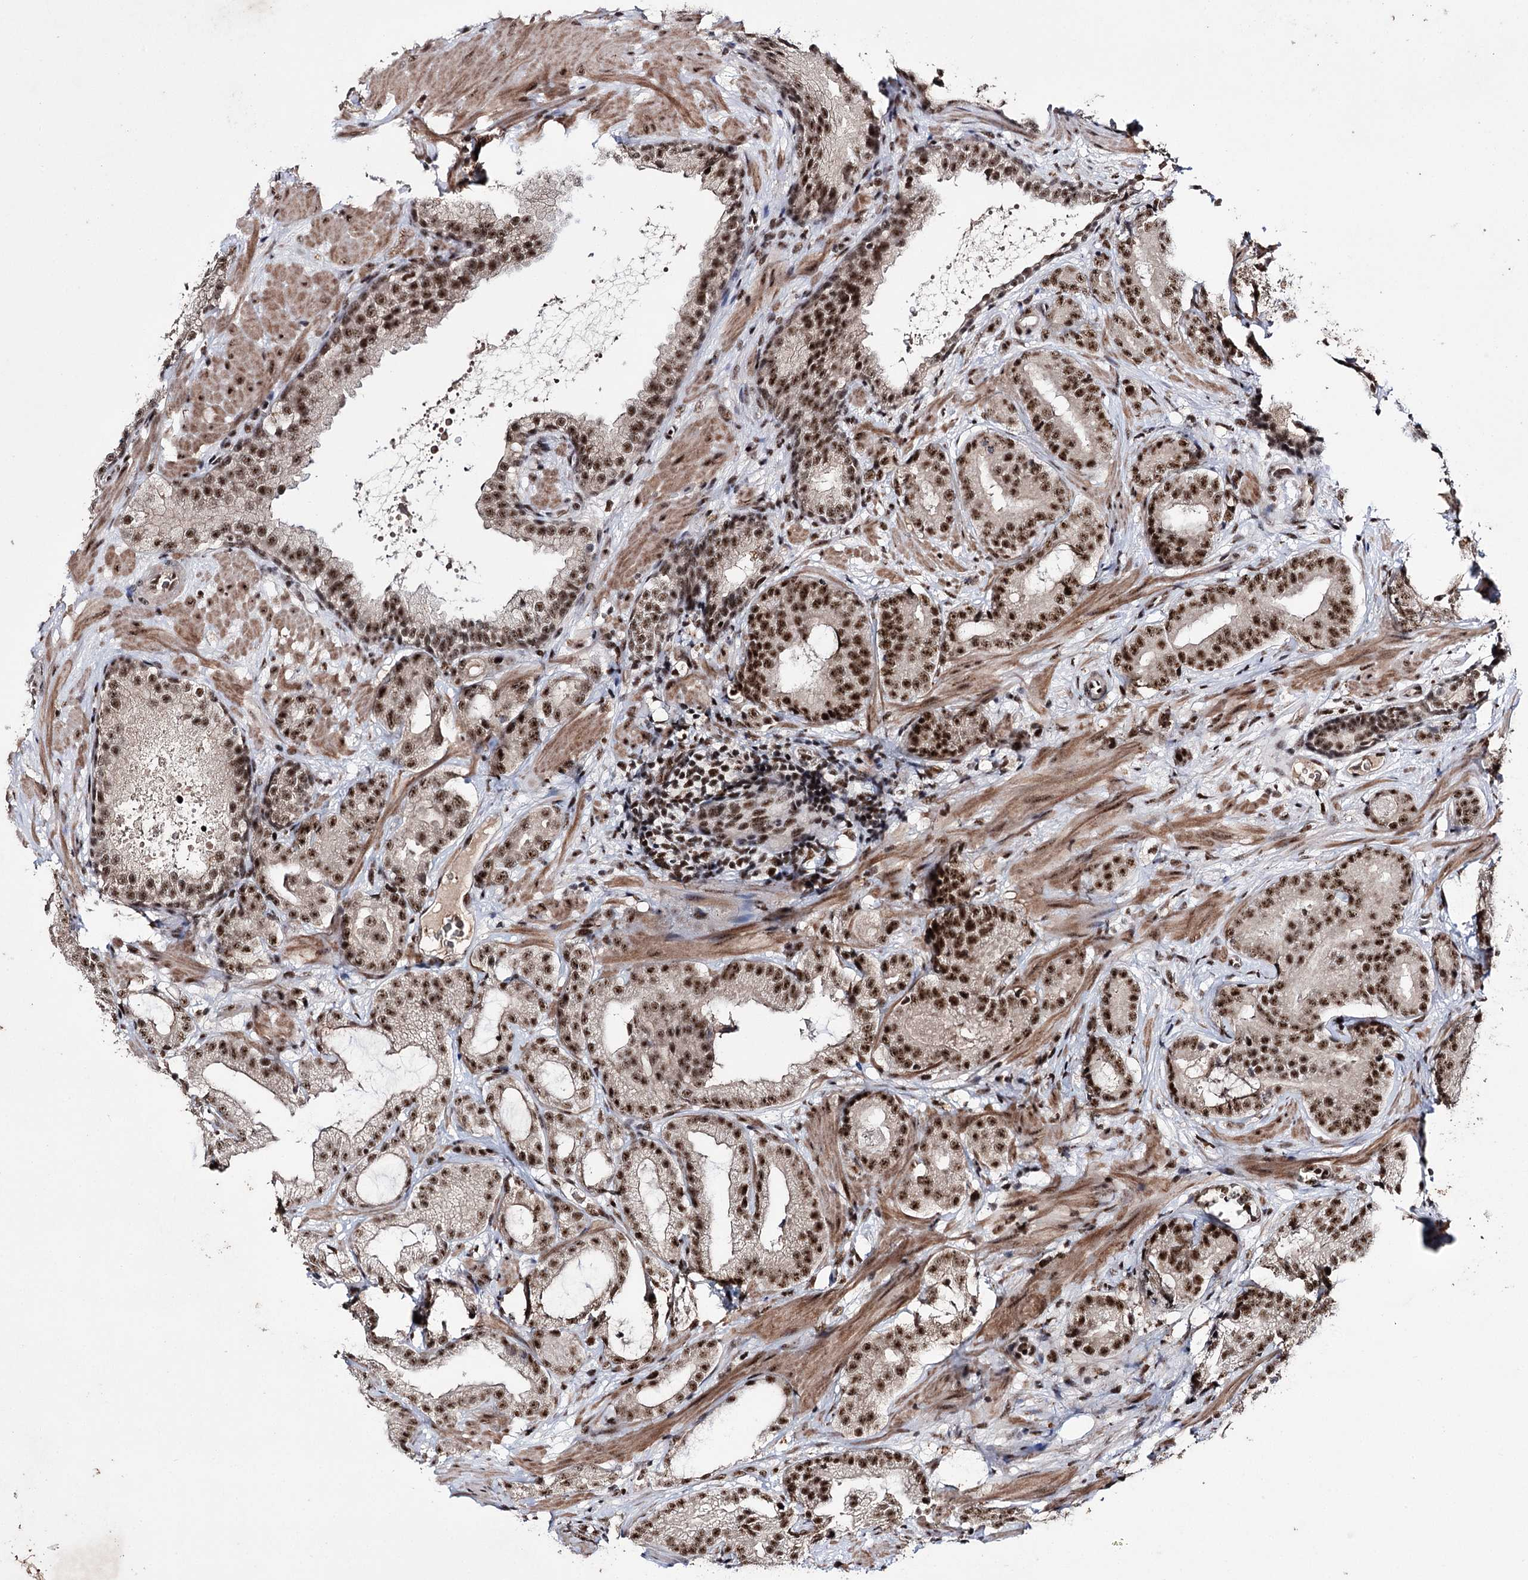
{"staining": {"intensity": "strong", "quantity": ">75%", "location": "nuclear"}, "tissue": "prostate cancer", "cell_type": "Tumor cells", "image_type": "cancer", "snomed": [{"axis": "morphology", "description": "Adenocarcinoma, High grade"}, {"axis": "topography", "description": "Prostate"}], "caption": "This histopathology image exhibits prostate cancer (adenocarcinoma (high-grade)) stained with immunohistochemistry (IHC) to label a protein in brown. The nuclear of tumor cells show strong positivity for the protein. Nuclei are counter-stained blue.", "gene": "PRPF40A", "patient": {"sex": "male", "age": 60}}